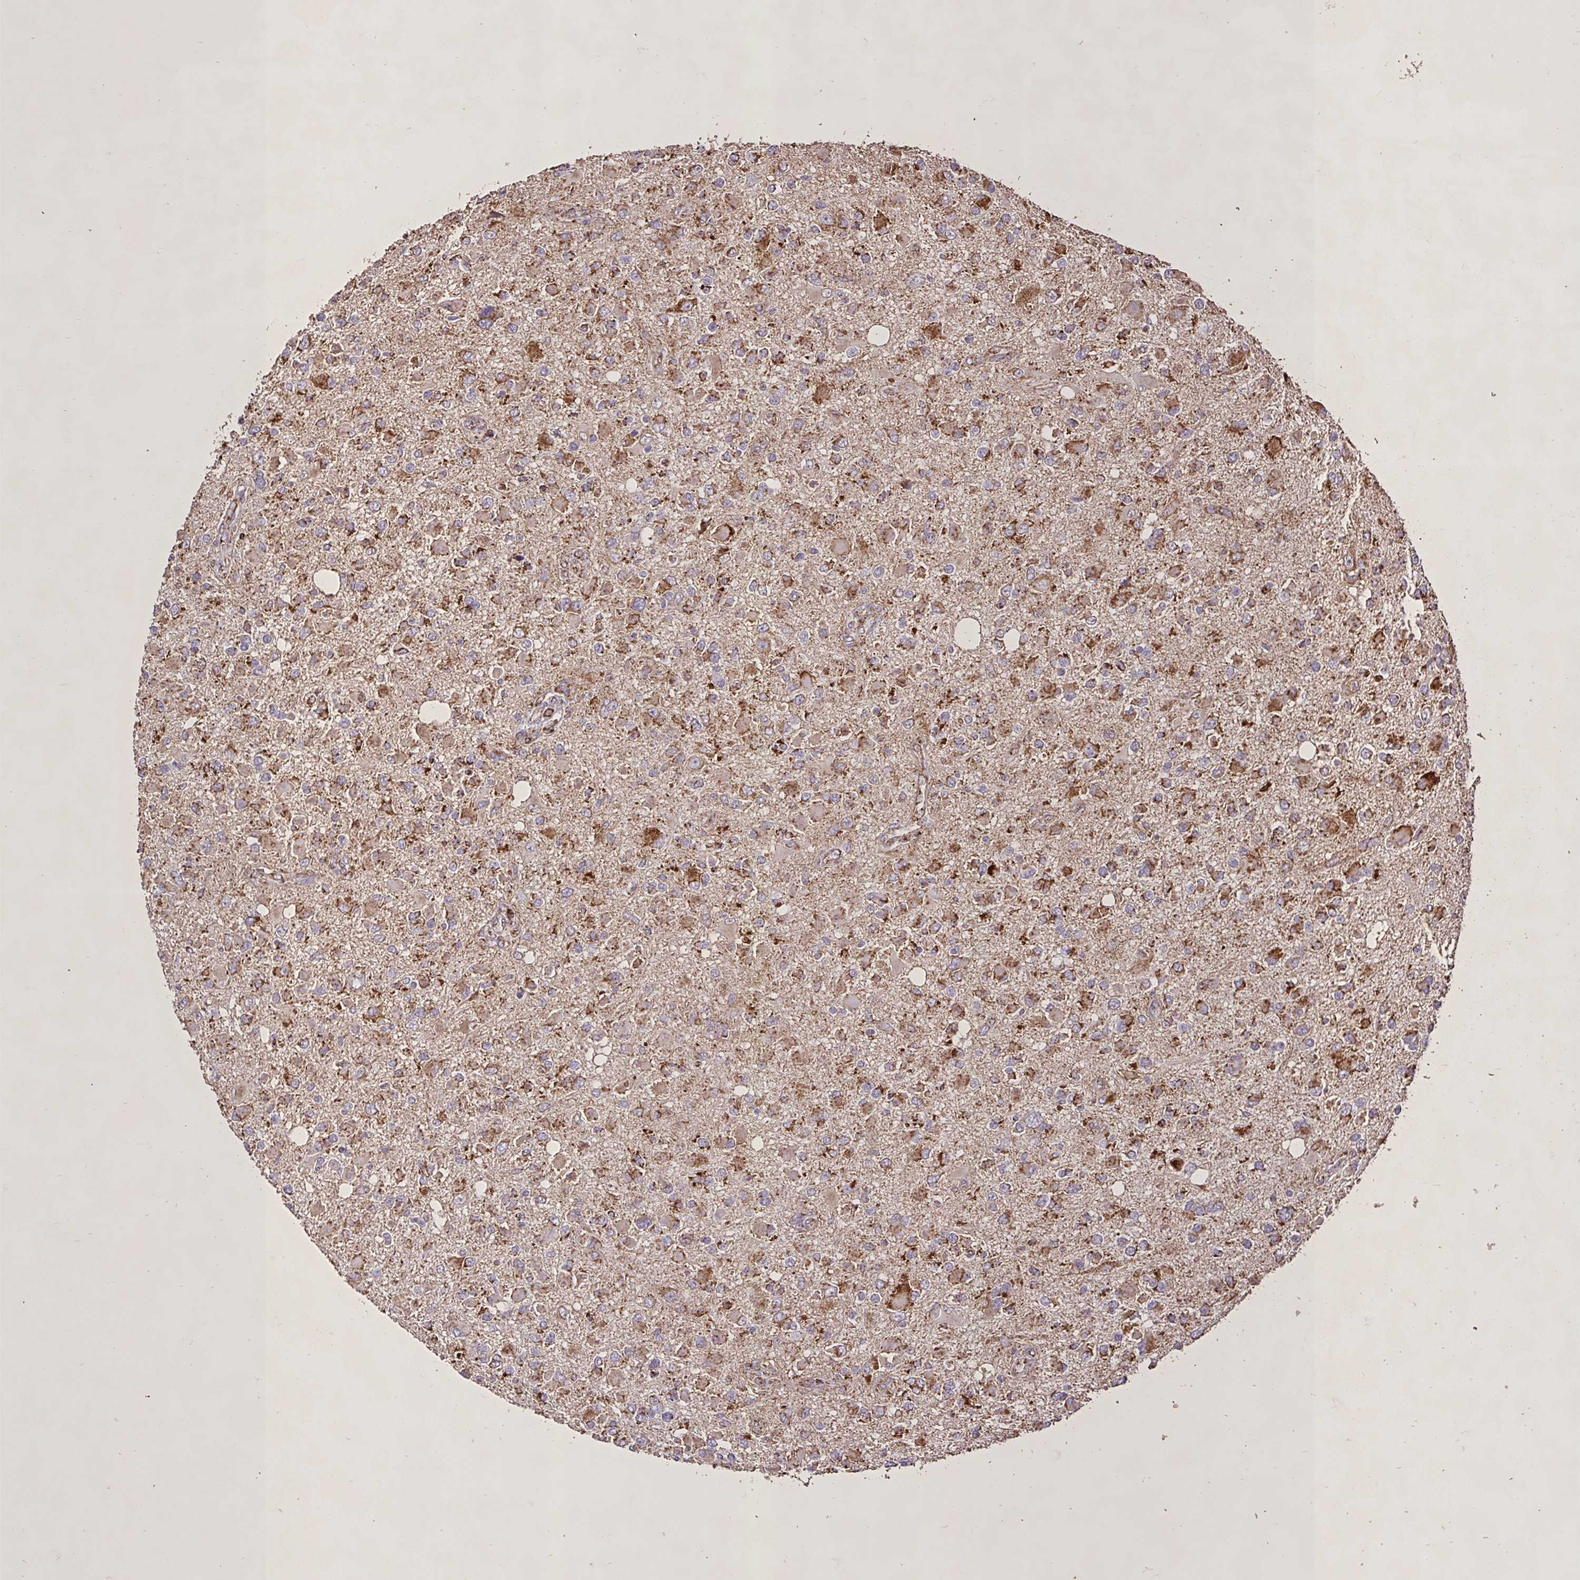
{"staining": {"intensity": "moderate", "quantity": "25%-75%", "location": "cytoplasmic/membranous"}, "tissue": "glioma", "cell_type": "Tumor cells", "image_type": "cancer", "snomed": [{"axis": "morphology", "description": "Glioma, malignant, High grade"}, {"axis": "topography", "description": "Brain"}], "caption": "Moderate cytoplasmic/membranous expression is identified in about 25%-75% of tumor cells in malignant glioma (high-grade).", "gene": "AGK", "patient": {"sex": "male", "age": 53}}